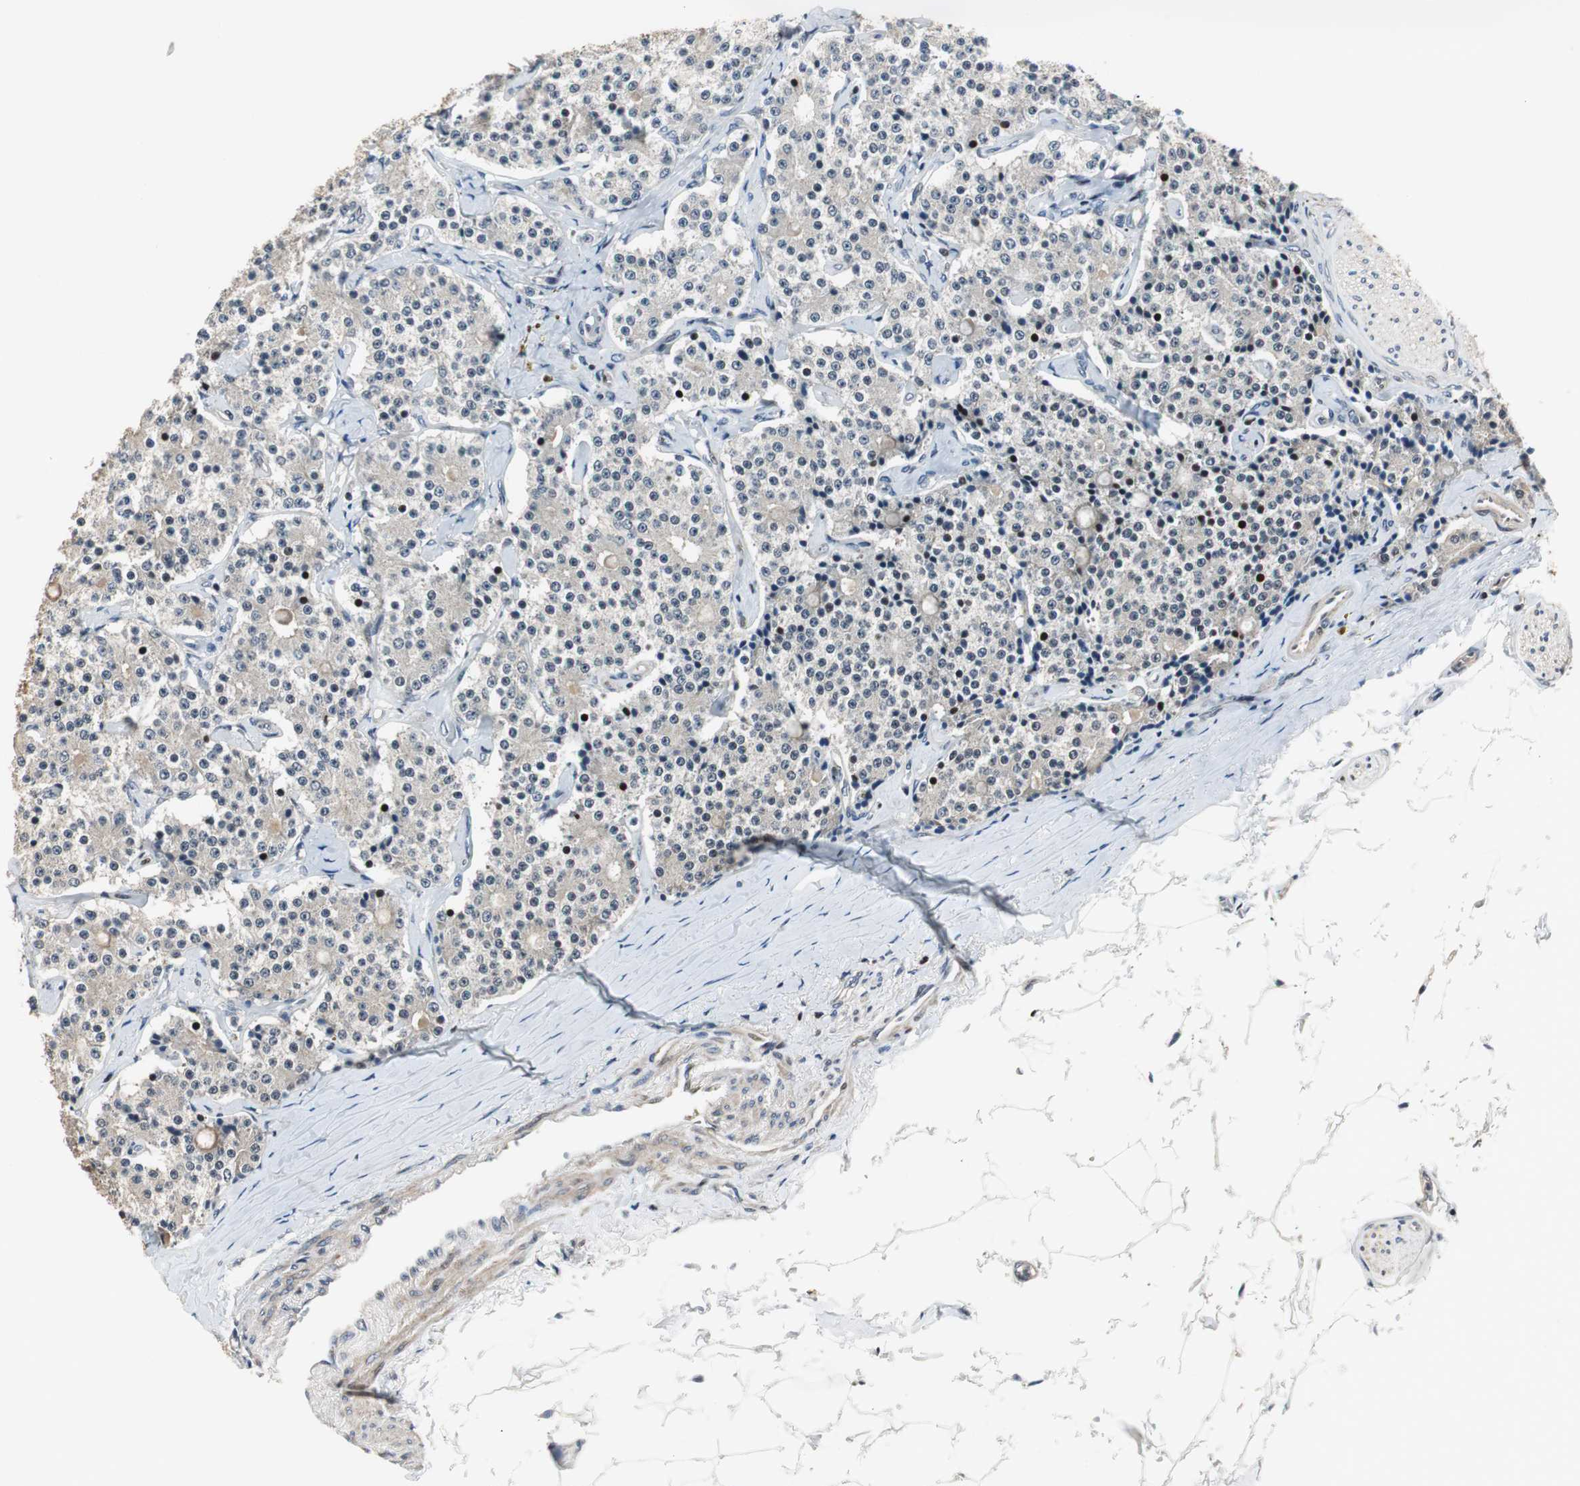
{"staining": {"intensity": "strong", "quantity": "<25%", "location": "nuclear"}, "tissue": "carcinoid", "cell_type": "Tumor cells", "image_type": "cancer", "snomed": [{"axis": "morphology", "description": "Carcinoid, malignant, NOS"}, {"axis": "topography", "description": "Colon"}], "caption": "Human carcinoid stained for a protein (brown) exhibits strong nuclear positive staining in approximately <25% of tumor cells.", "gene": "RAD1", "patient": {"sex": "female", "age": 61}}